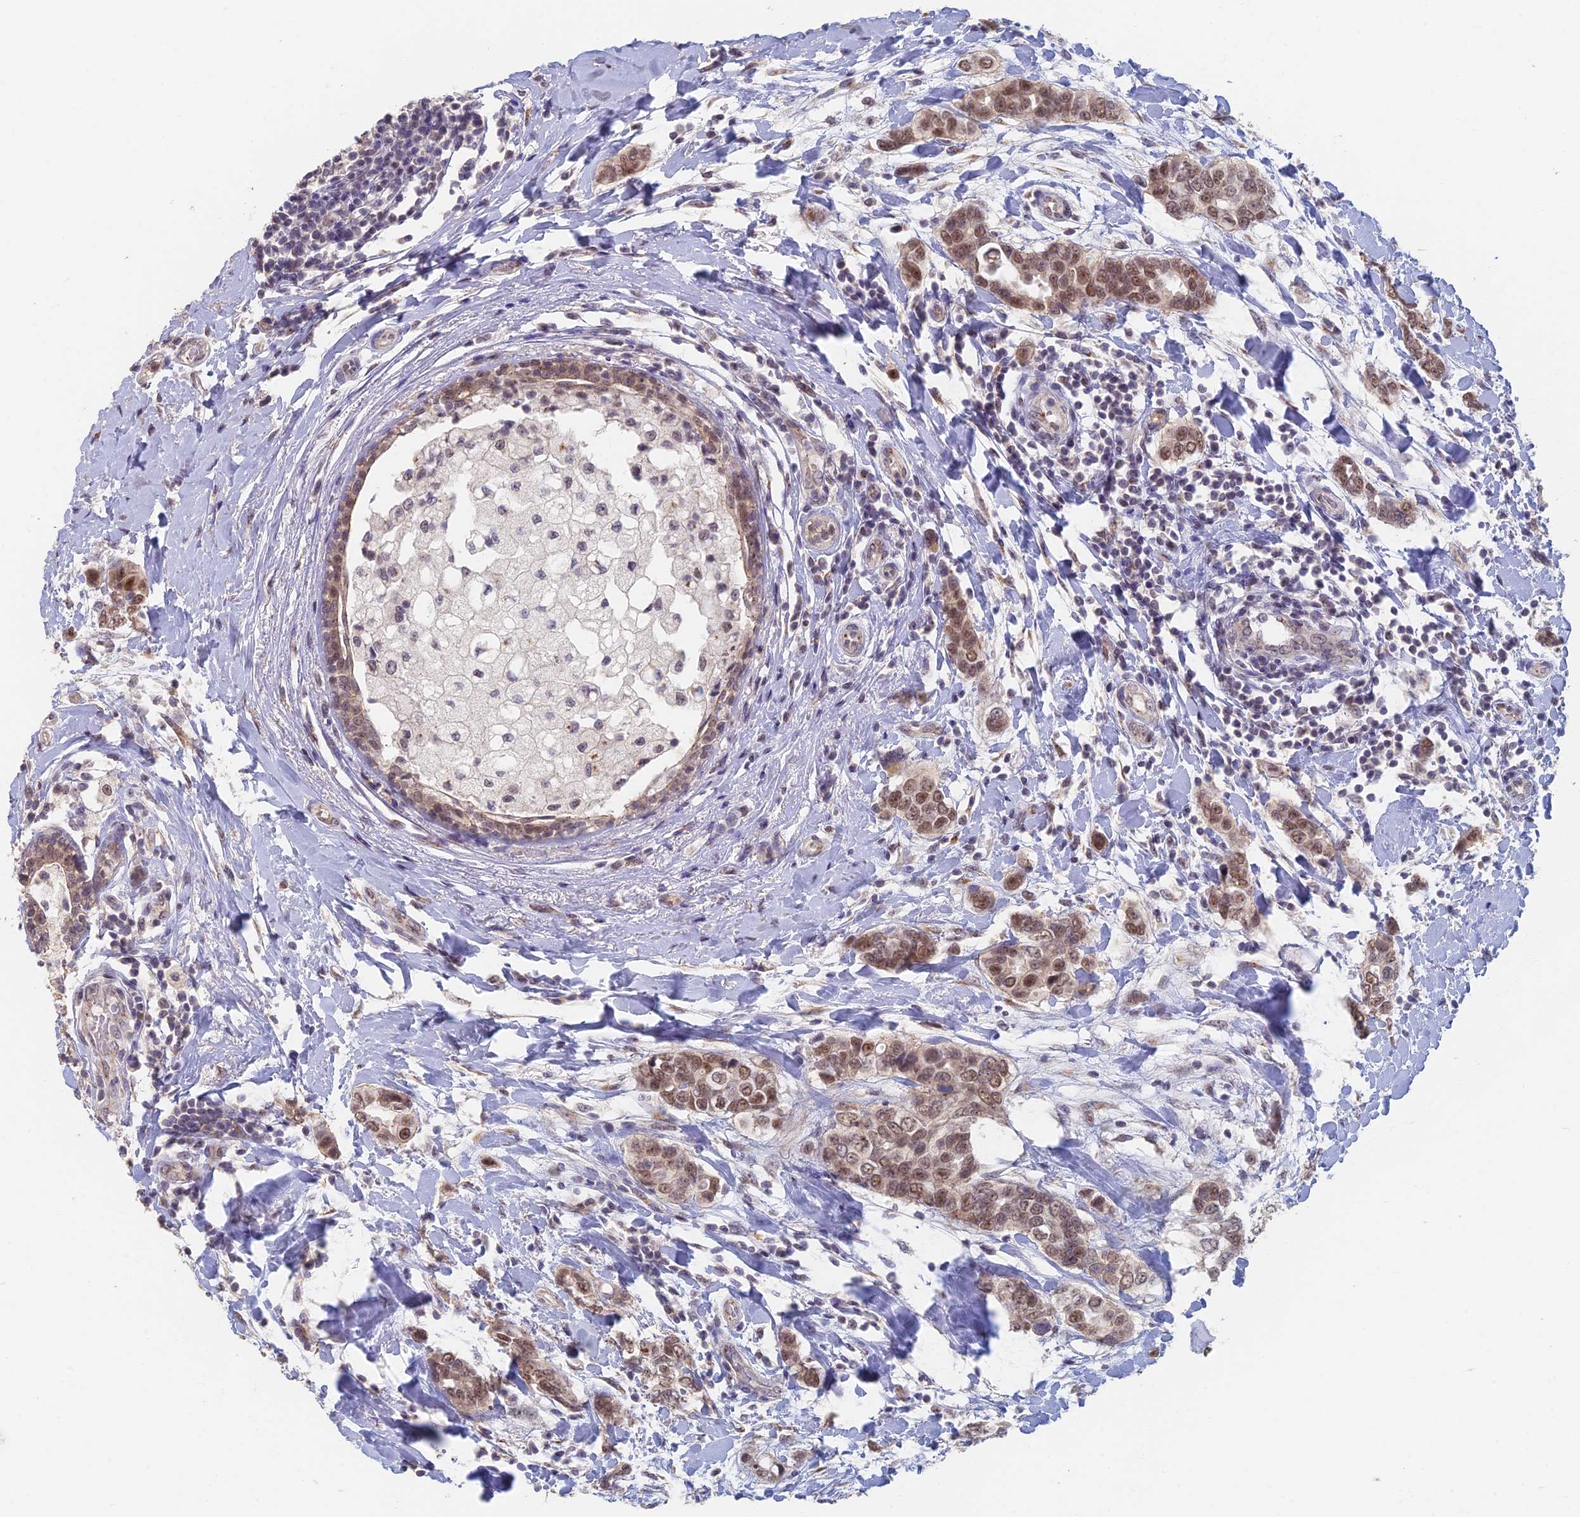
{"staining": {"intensity": "weak", "quantity": ">75%", "location": "nuclear"}, "tissue": "breast cancer", "cell_type": "Tumor cells", "image_type": "cancer", "snomed": [{"axis": "morphology", "description": "Lobular carcinoma"}, {"axis": "topography", "description": "Breast"}], "caption": "Immunohistochemical staining of human breast lobular carcinoma shows weak nuclear protein positivity in approximately >75% of tumor cells.", "gene": "GPATCH1", "patient": {"sex": "female", "age": 51}}